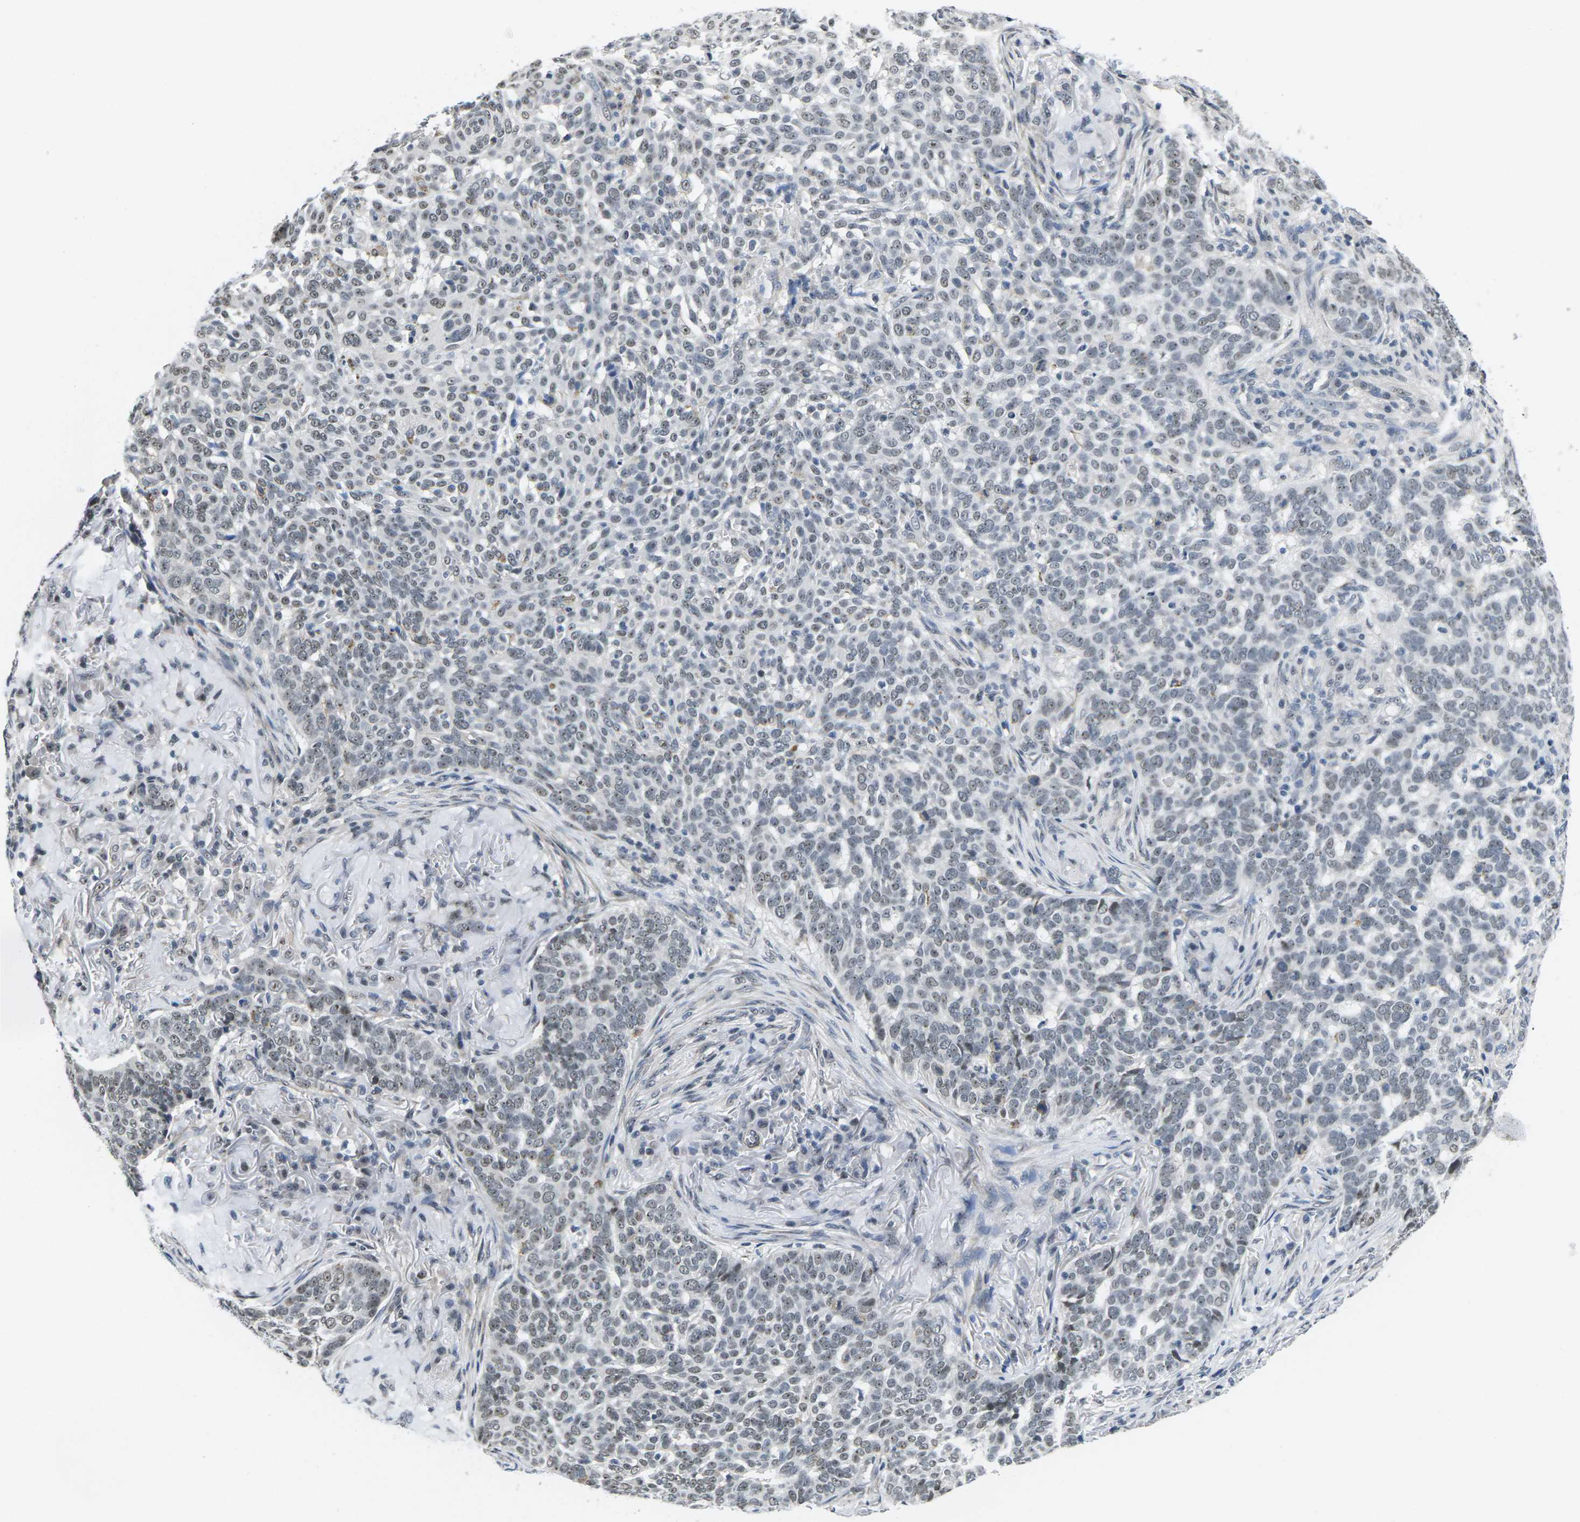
{"staining": {"intensity": "moderate", "quantity": "25%-75%", "location": "nuclear"}, "tissue": "skin cancer", "cell_type": "Tumor cells", "image_type": "cancer", "snomed": [{"axis": "morphology", "description": "Basal cell carcinoma"}, {"axis": "topography", "description": "Skin"}], "caption": "Skin cancer stained for a protein (brown) demonstrates moderate nuclear positive expression in about 25%-75% of tumor cells.", "gene": "NSRP1", "patient": {"sex": "male", "age": 85}}